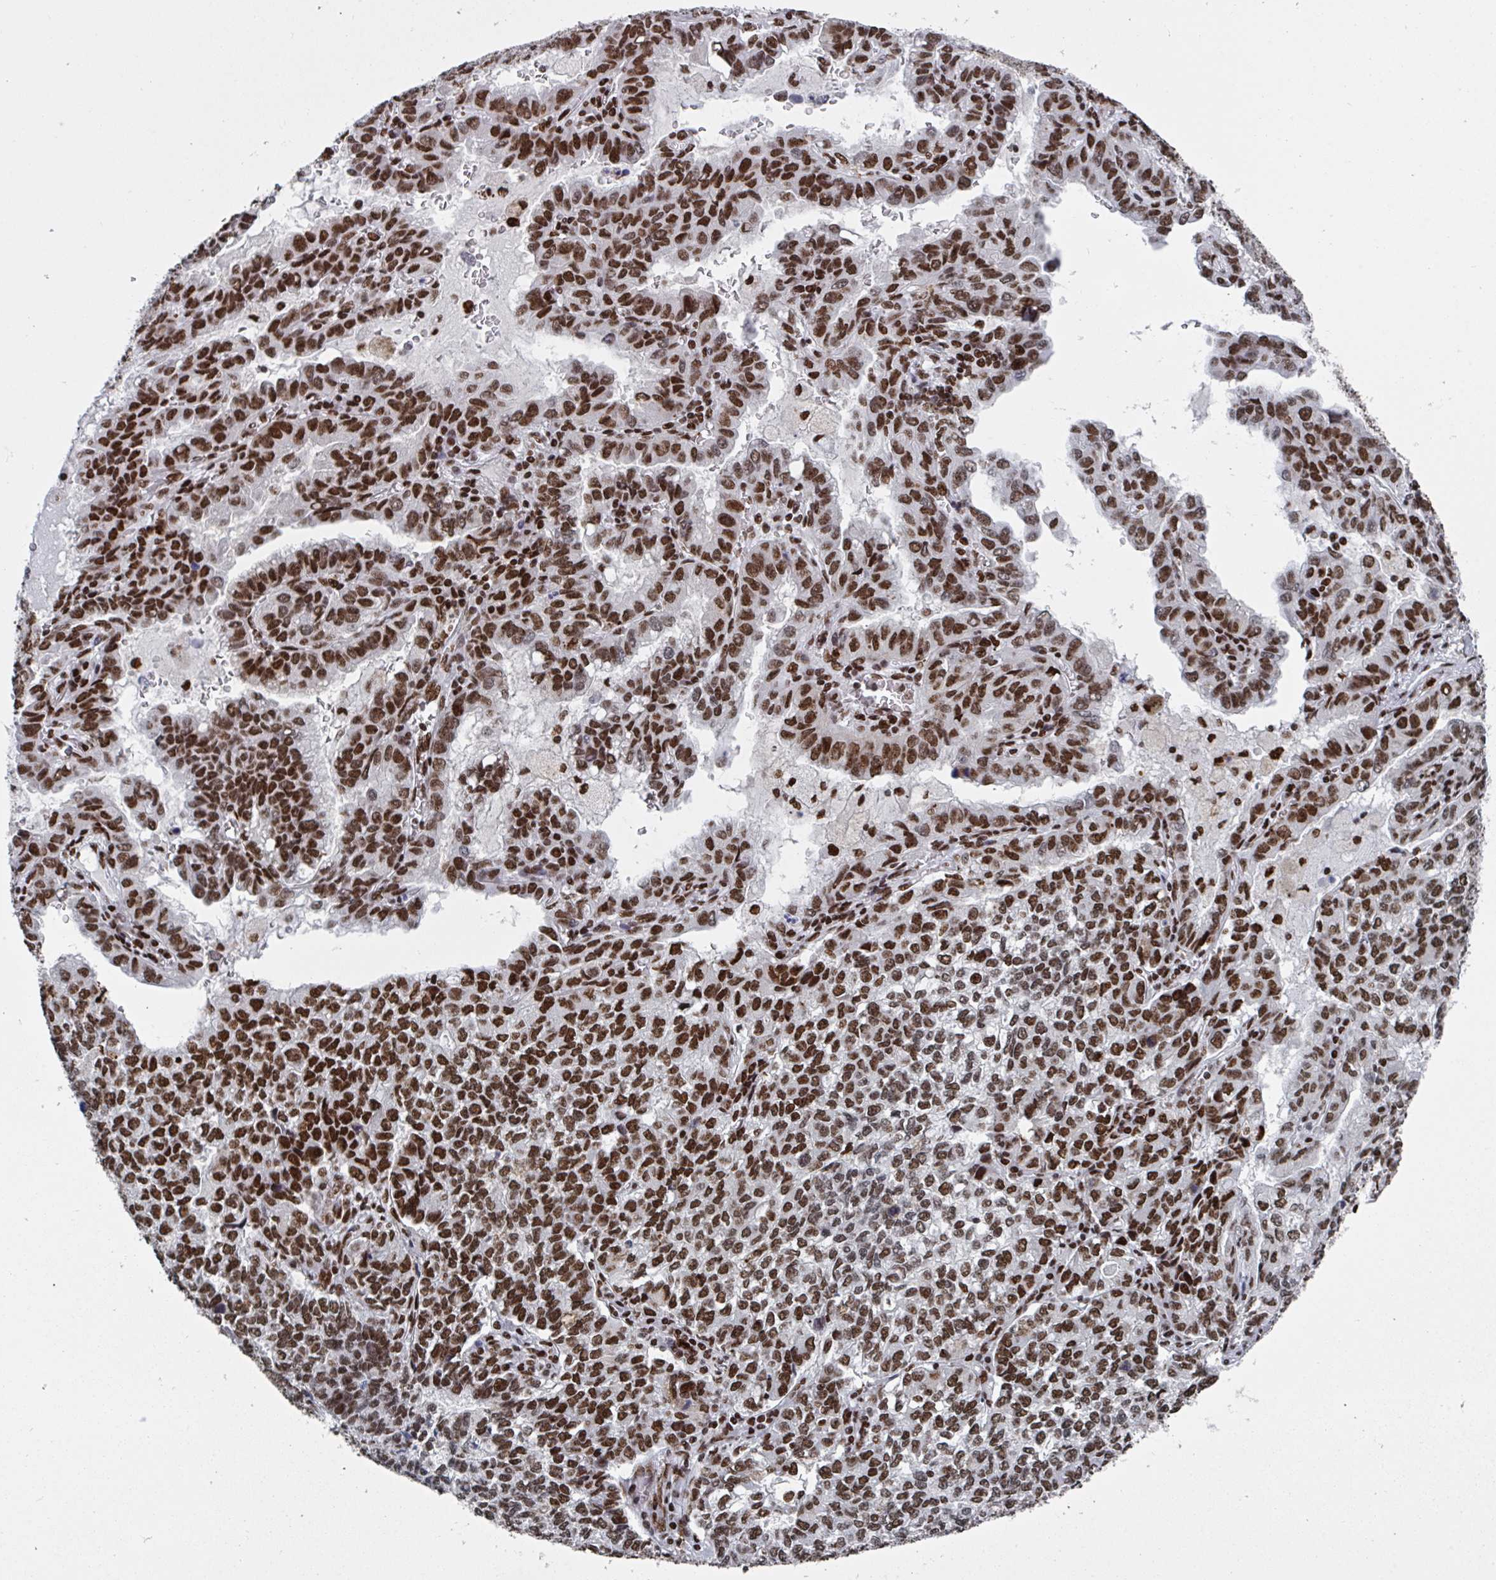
{"staining": {"intensity": "strong", "quantity": ">75%", "location": "nuclear"}, "tissue": "lung cancer", "cell_type": "Tumor cells", "image_type": "cancer", "snomed": [{"axis": "morphology", "description": "Adenocarcinoma, NOS"}, {"axis": "topography", "description": "Lymph node"}, {"axis": "topography", "description": "Lung"}], "caption": "There is high levels of strong nuclear staining in tumor cells of lung adenocarcinoma, as demonstrated by immunohistochemical staining (brown color).", "gene": "ZNF607", "patient": {"sex": "male", "age": 66}}